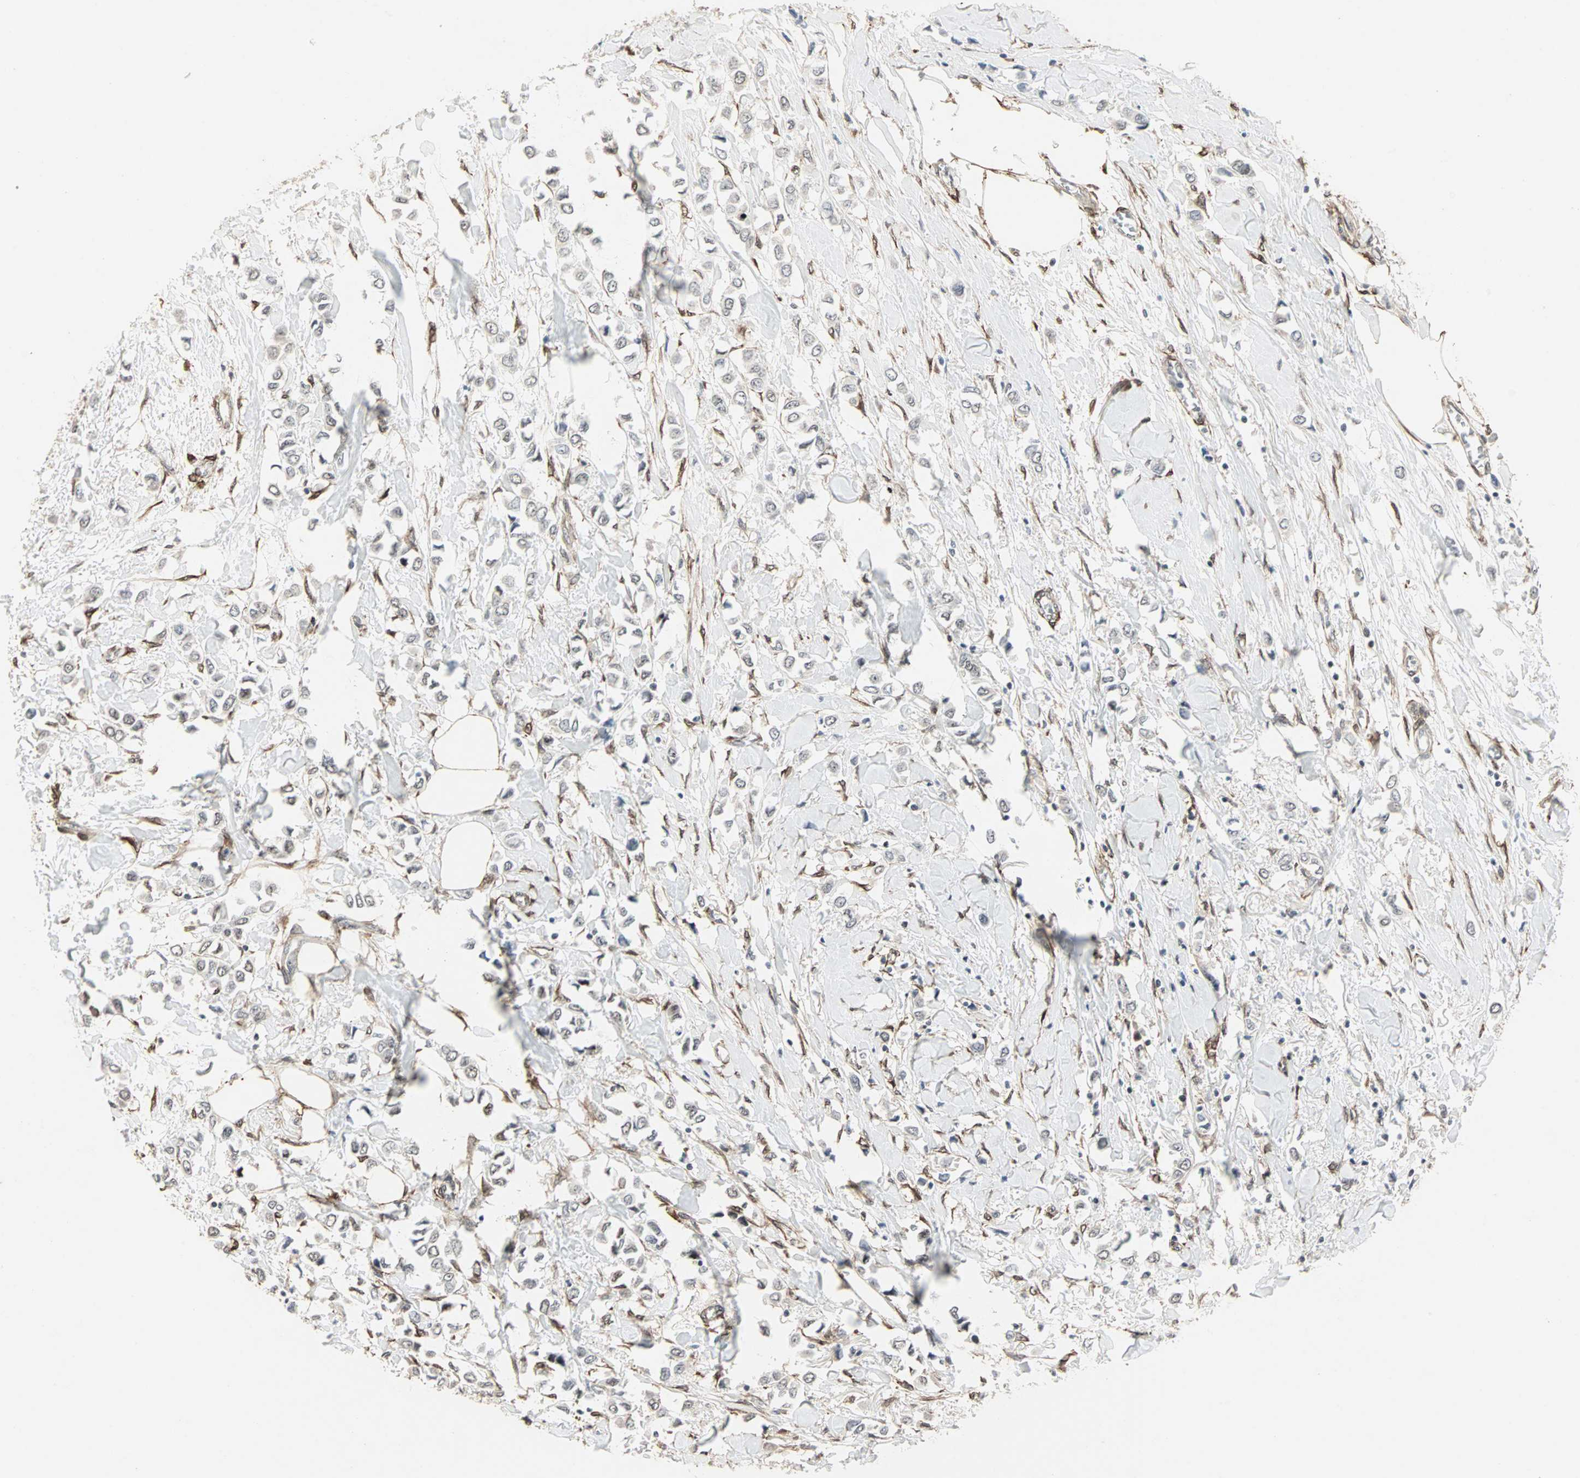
{"staining": {"intensity": "weak", "quantity": "<25%", "location": "cytoplasmic/membranous"}, "tissue": "breast cancer", "cell_type": "Tumor cells", "image_type": "cancer", "snomed": [{"axis": "morphology", "description": "Lobular carcinoma"}, {"axis": "topography", "description": "Breast"}], "caption": "Protein analysis of breast lobular carcinoma displays no significant expression in tumor cells.", "gene": "TRPV4", "patient": {"sex": "female", "age": 51}}